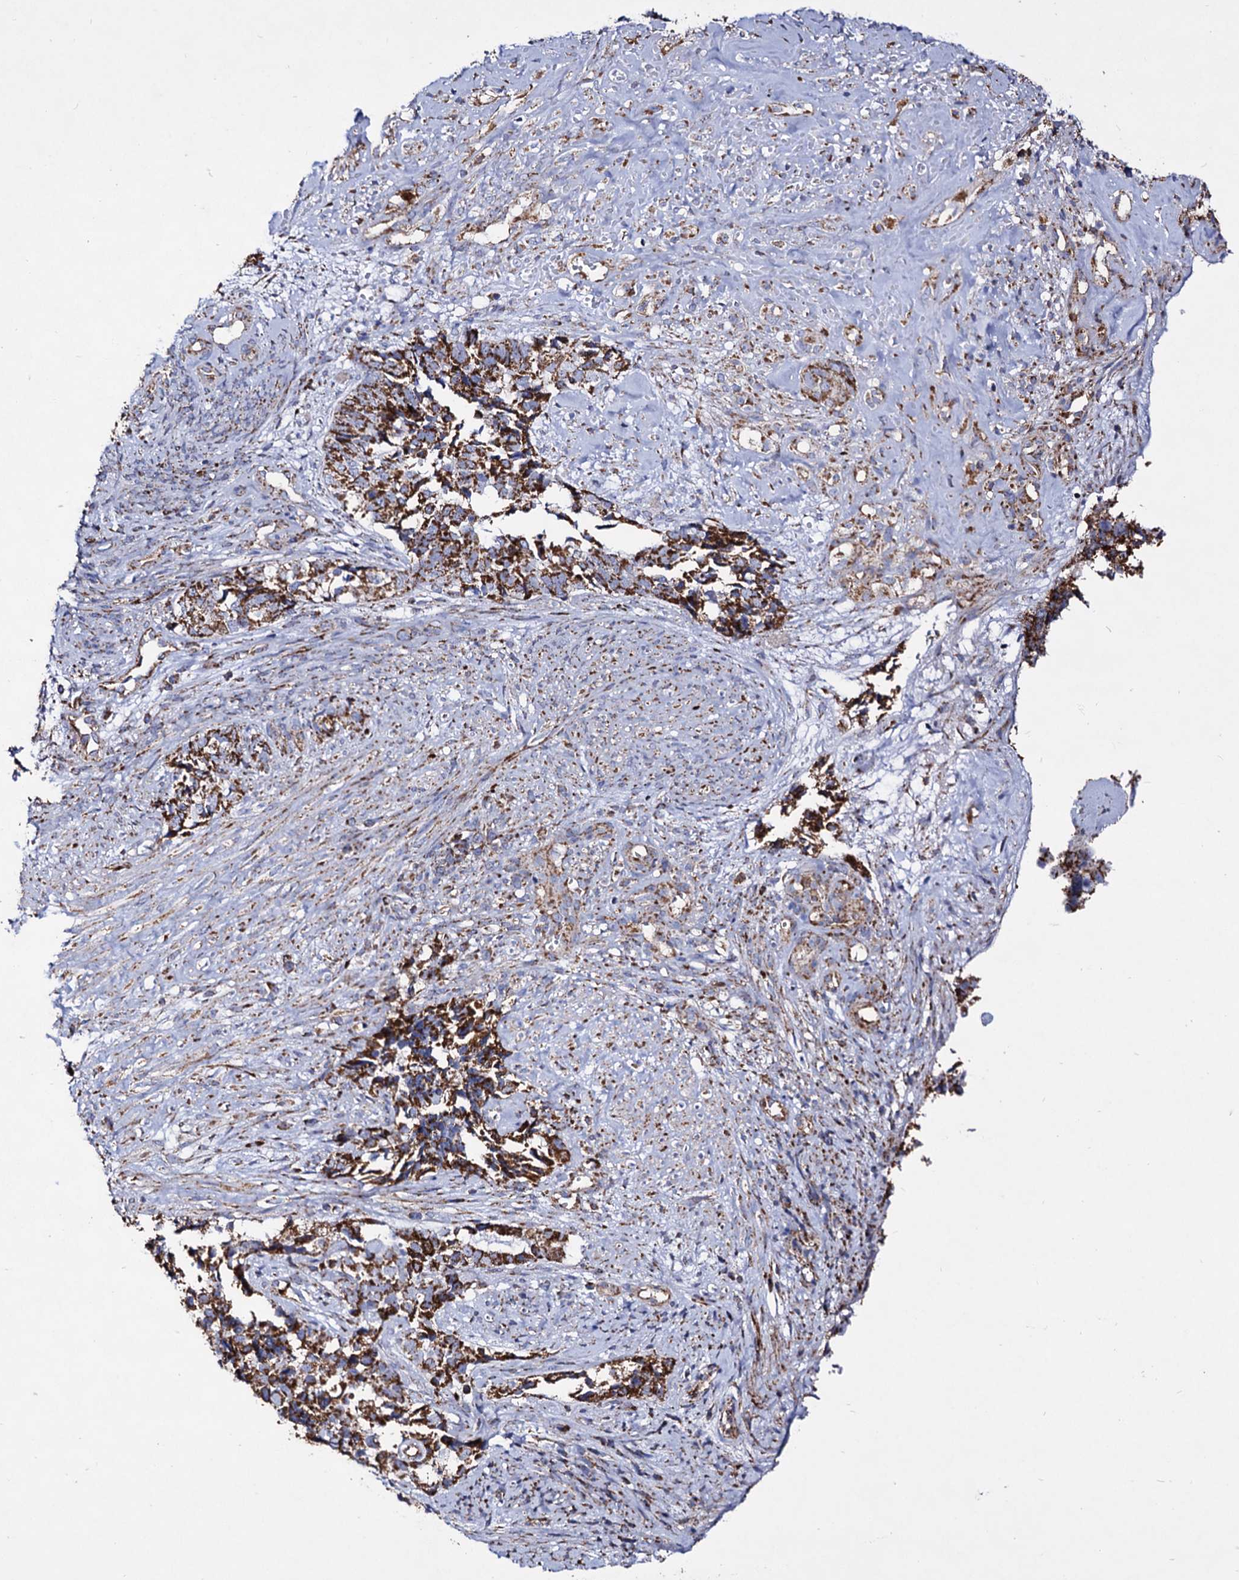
{"staining": {"intensity": "strong", "quantity": "25%-75%", "location": "cytoplasmic/membranous"}, "tissue": "cervical cancer", "cell_type": "Tumor cells", "image_type": "cancer", "snomed": [{"axis": "morphology", "description": "Squamous cell carcinoma, NOS"}, {"axis": "topography", "description": "Cervix"}], "caption": "Protein staining shows strong cytoplasmic/membranous positivity in about 25%-75% of tumor cells in squamous cell carcinoma (cervical).", "gene": "ACAD9", "patient": {"sex": "female", "age": 63}}